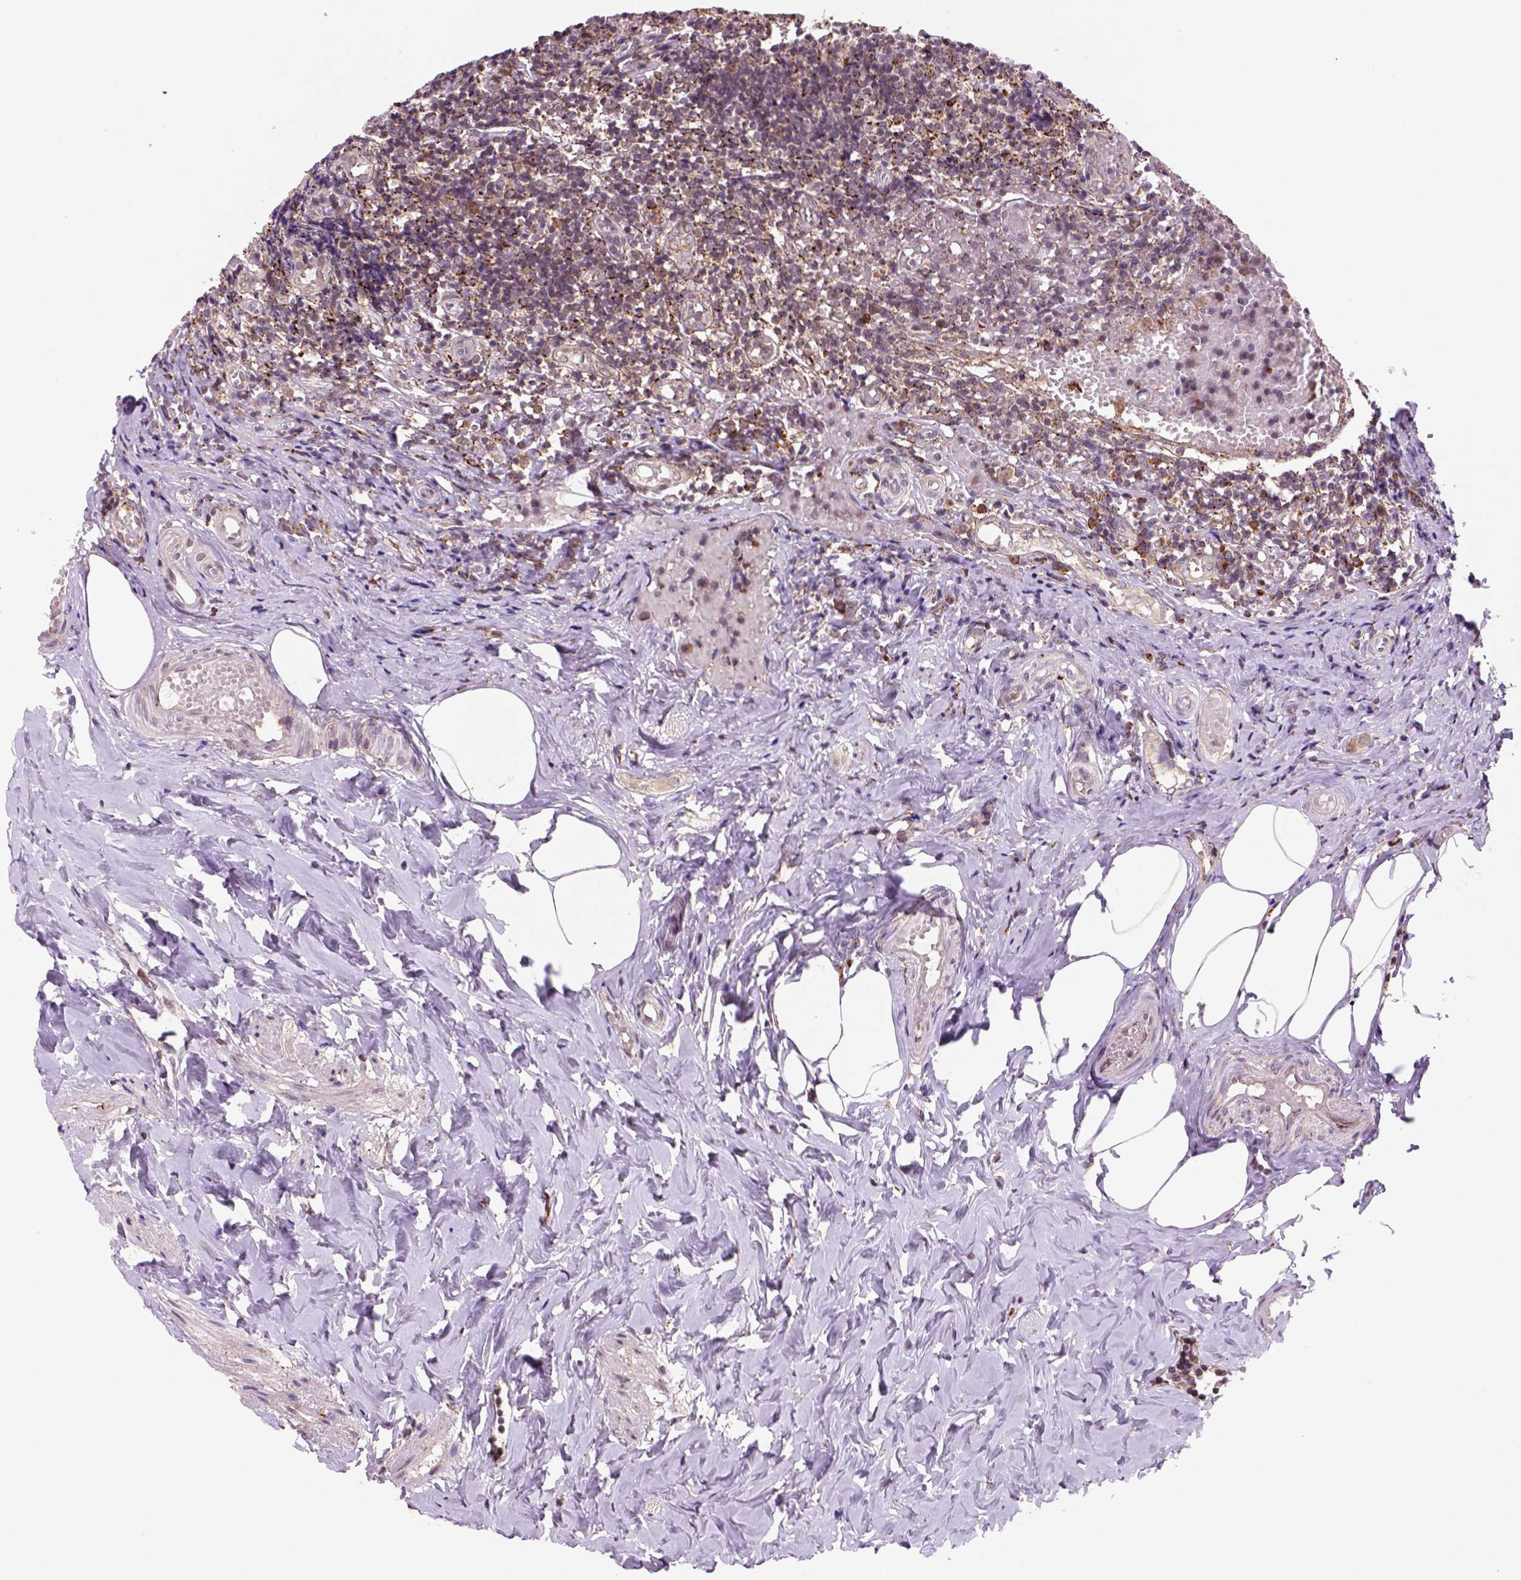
{"staining": {"intensity": "moderate", "quantity": ">75%", "location": "cytoplasmic/membranous"}, "tissue": "appendix", "cell_type": "Glandular cells", "image_type": "normal", "snomed": [{"axis": "morphology", "description": "Normal tissue, NOS"}, {"axis": "topography", "description": "Appendix"}], "caption": "Benign appendix displays moderate cytoplasmic/membranous expression in about >75% of glandular cells.", "gene": "FZD7", "patient": {"sex": "female", "age": 32}}